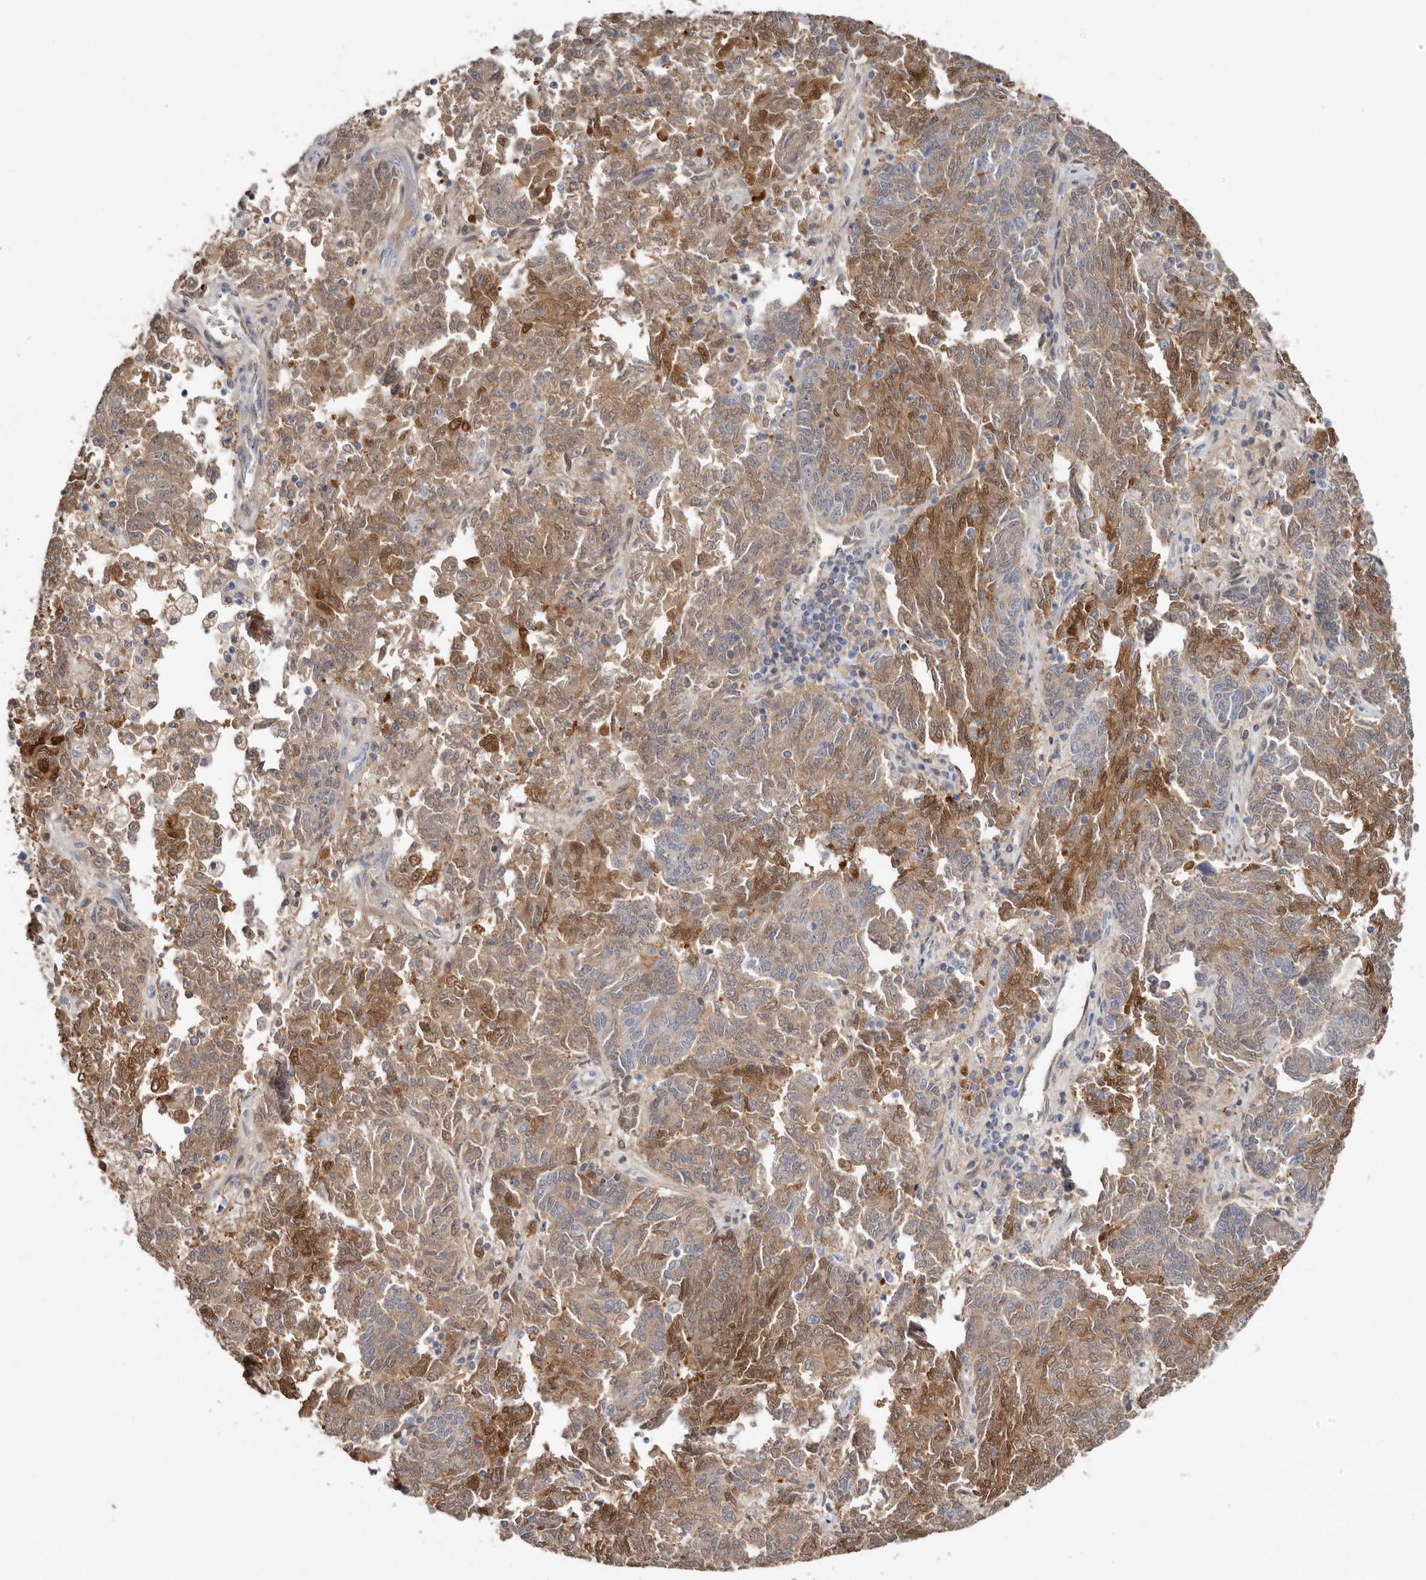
{"staining": {"intensity": "moderate", "quantity": ">75%", "location": "cytoplasmic/membranous,nuclear"}, "tissue": "endometrial cancer", "cell_type": "Tumor cells", "image_type": "cancer", "snomed": [{"axis": "morphology", "description": "Adenocarcinoma, NOS"}, {"axis": "topography", "description": "Endometrium"}], "caption": "A histopathology image of human endometrial cancer (adenocarcinoma) stained for a protein displays moderate cytoplasmic/membranous and nuclear brown staining in tumor cells.", "gene": "PKDCC", "patient": {"sex": "female", "age": 80}}